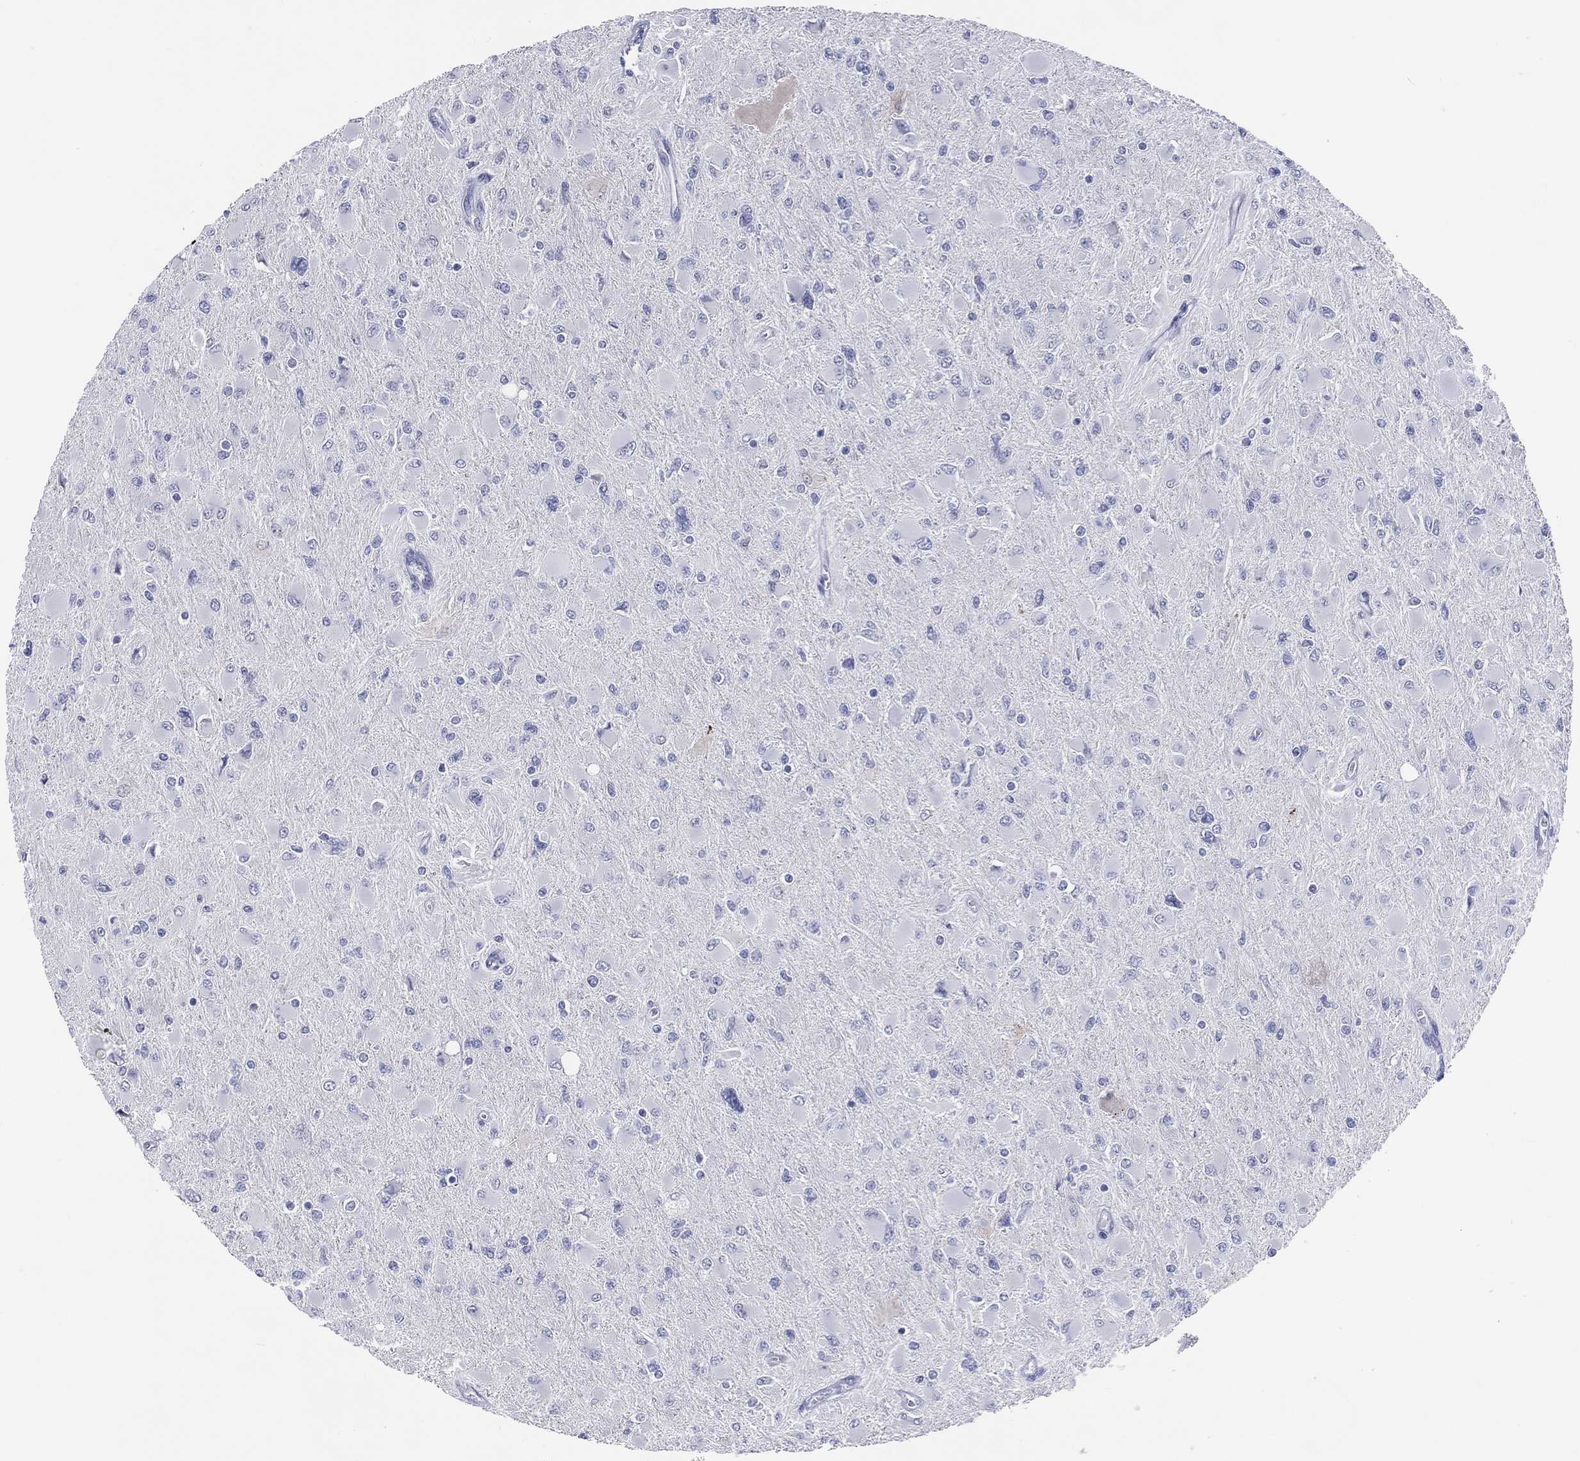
{"staining": {"intensity": "negative", "quantity": "none", "location": "none"}, "tissue": "glioma", "cell_type": "Tumor cells", "image_type": "cancer", "snomed": [{"axis": "morphology", "description": "Glioma, malignant, High grade"}, {"axis": "topography", "description": "Cerebral cortex"}], "caption": "This is a photomicrograph of immunohistochemistry staining of high-grade glioma (malignant), which shows no positivity in tumor cells. Brightfield microscopy of IHC stained with DAB (3,3'-diaminobenzidine) (brown) and hematoxylin (blue), captured at high magnification.", "gene": "CFAP58", "patient": {"sex": "female", "age": 36}}